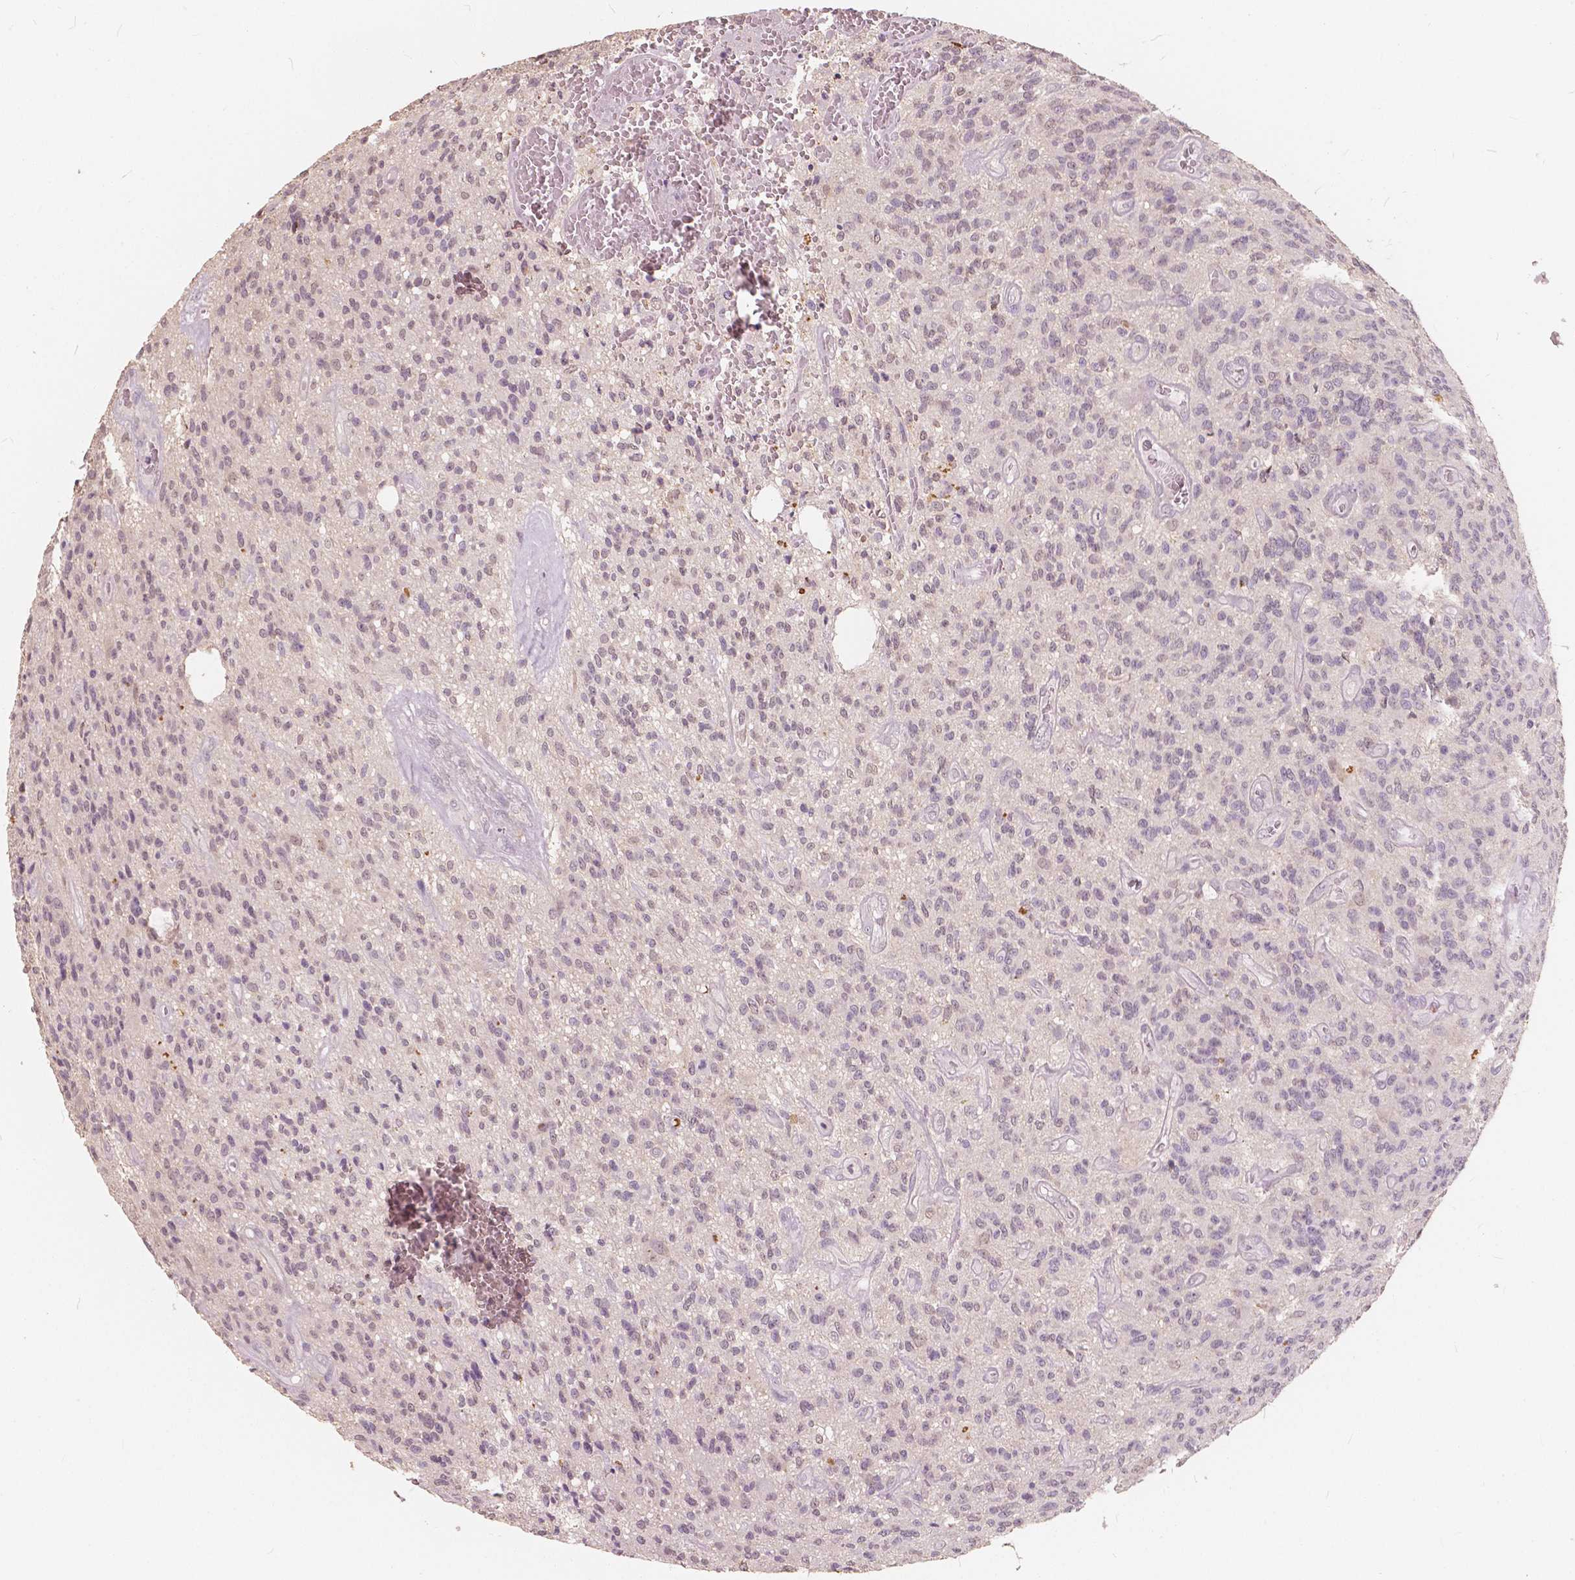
{"staining": {"intensity": "negative", "quantity": "none", "location": "none"}, "tissue": "glioma", "cell_type": "Tumor cells", "image_type": "cancer", "snomed": [{"axis": "morphology", "description": "Glioma, malignant, High grade"}, {"axis": "topography", "description": "Brain"}], "caption": "High power microscopy histopathology image of an immunohistochemistry (IHC) image of malignant glioma (high-grade), revealing no significant expression in tumor cells.", "gene": "SAT2", "patient": {"sex": "male", "age": 76}}